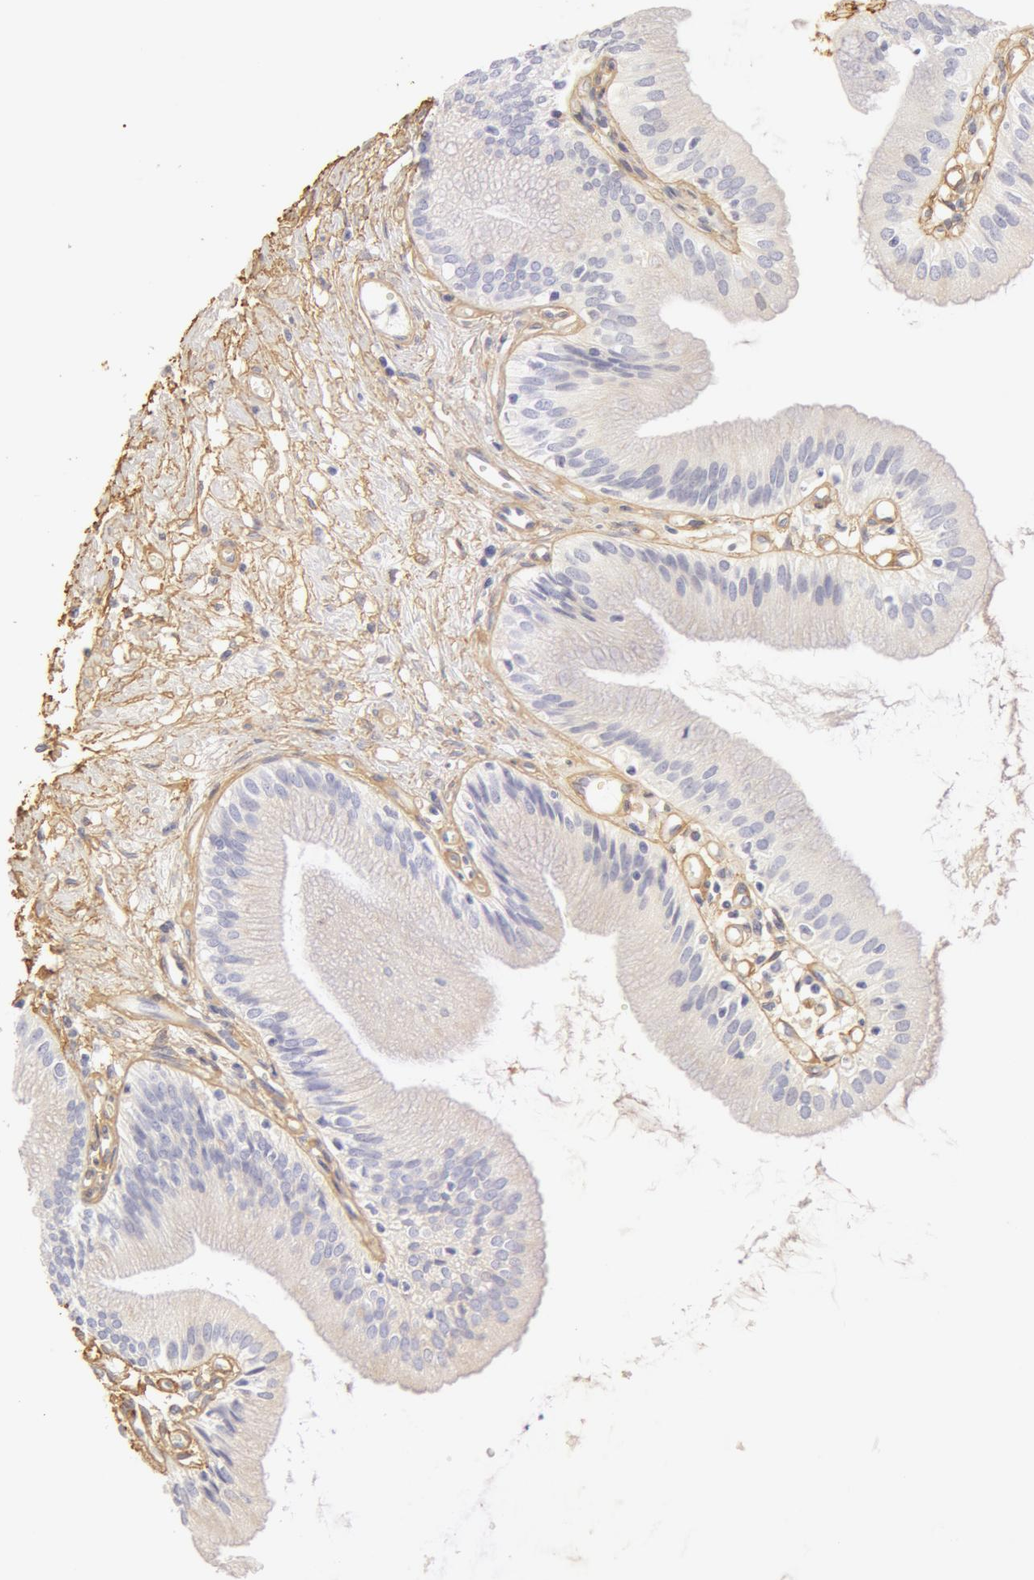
{"staining": {"intensity": "negative", "quantity": "none", "location": "none"}, "tissue": "gallbladder", "cell_type": "Glandular cells", "image_type": "normal", "snomed": [{"axis": "morphology", "description": "Normal tissue, NOS"}, {"axis": "topography", "description": "Gallbladder"}], "caption": "This micrograph is of normal gallbladder stained with IHC to label a protein in brown with the nuclei are counter-stained blue. There is no expression in glandular cells. Brightfield microscopy of immunohistochemistry stained with DAB (brown) and hematoxylin (blue), captured at high magnification.", "gene": "COL4A1", "patient": {"sex": "male", "age": 58}}